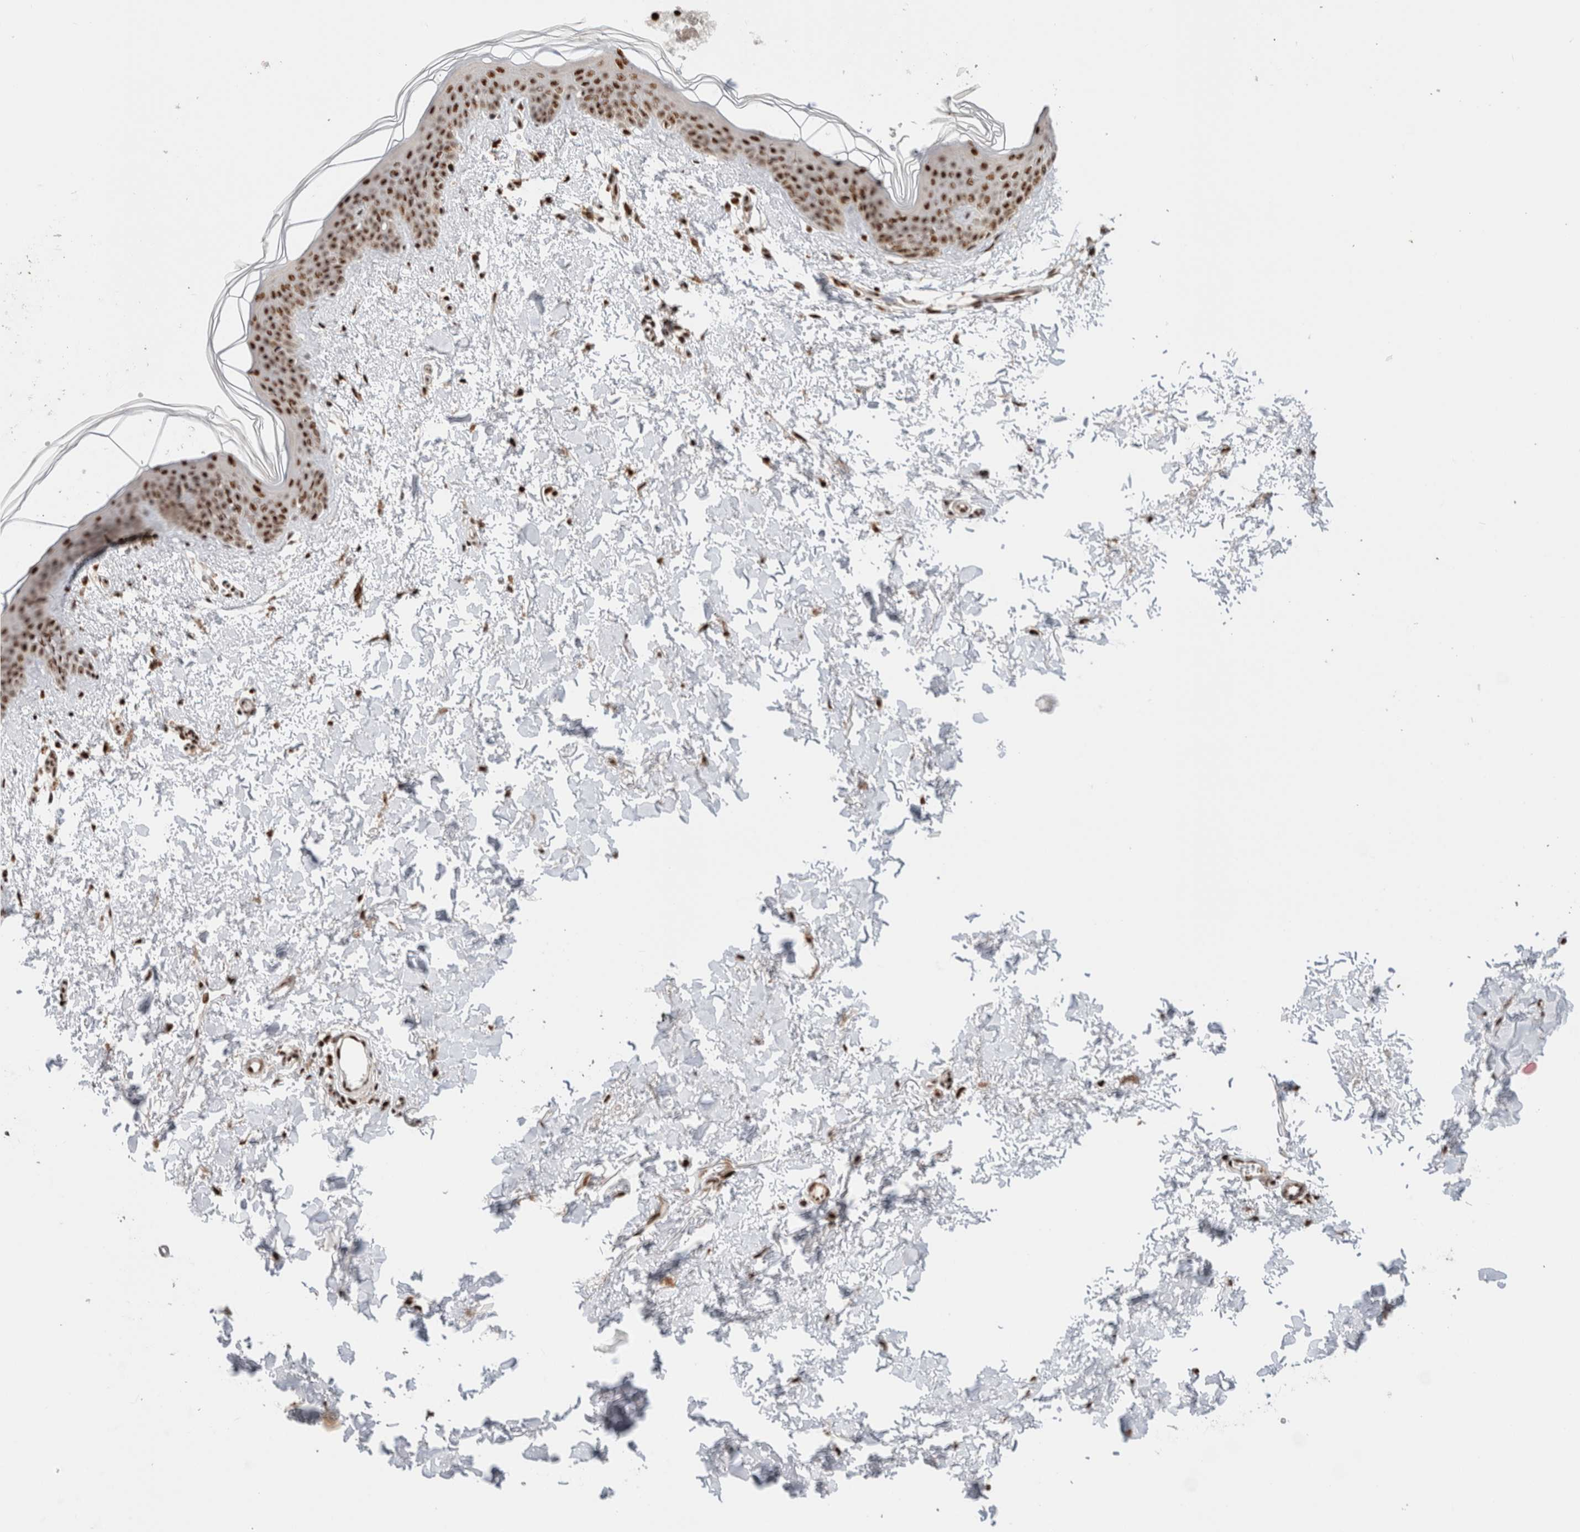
{"staining": {"intensity": "strong", "quantity": ">75%", "location": "nuclear"}, "tissue": "skin", "cell_type": "Fibroblasts", "image_type": "normal", "snomed": [{"axis": "morphology", "description": "Normal tissue, NOS"}, {"axis": "topography", "description": "Skin"}], "caption": "A high-resolution micrograph shows immunohistochemistry staining of unremarkable skin, which shows strong nuclear positivity in approximately >75% of fibroblasts. The staining is performed using DAB (3,3'-diaminobenzidine) brown chromogen to label protein expression. The nuclei are counter-stained blue using hematoxylin.", "gene": "ID3", "patient": {"sex": "female", "age": 46}}